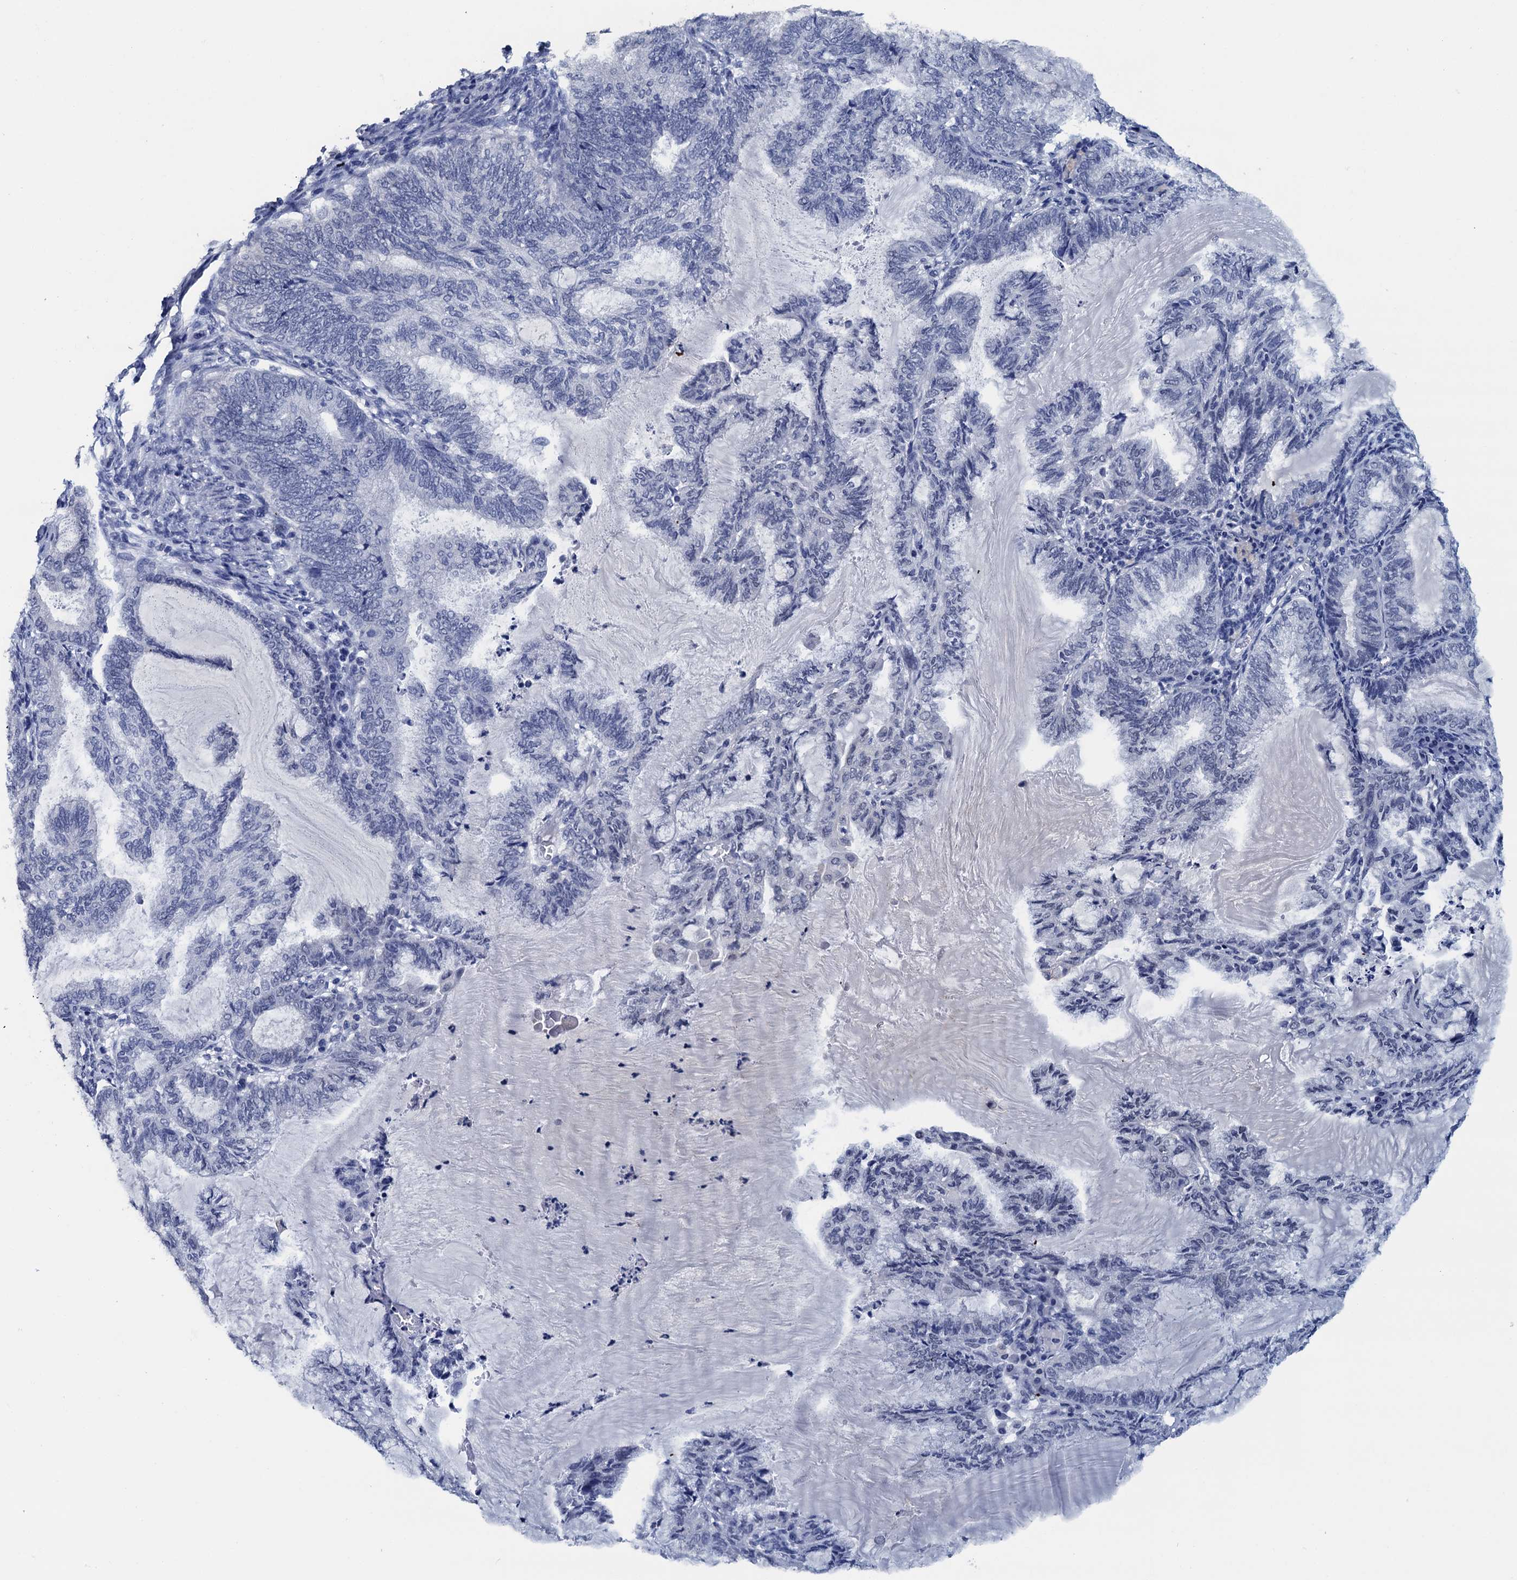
{"staining": {"intensity": "negative", "quantity": "none", "location": "none"}, "tissue": "endometrial cancer", "cell_type": "Tumor cells", "image_type": "cancer", "snomed": [{"axis": "morphology", "description": "Adenocarcinoma, NOS"}, {"axis": "topography", "description": "Endometrium"}], "caption": "Tumor cells are negative for protein expression in human adenocarcinoma (endometrial). Brightfield microscopy of IHC stained with DAB (3,3'-diaminobenzidine) (brown) and hematoxylin (blue), captured at high magnification.", "gene": "FNBP4", "patient": {"sex": "female", "age": 86}}